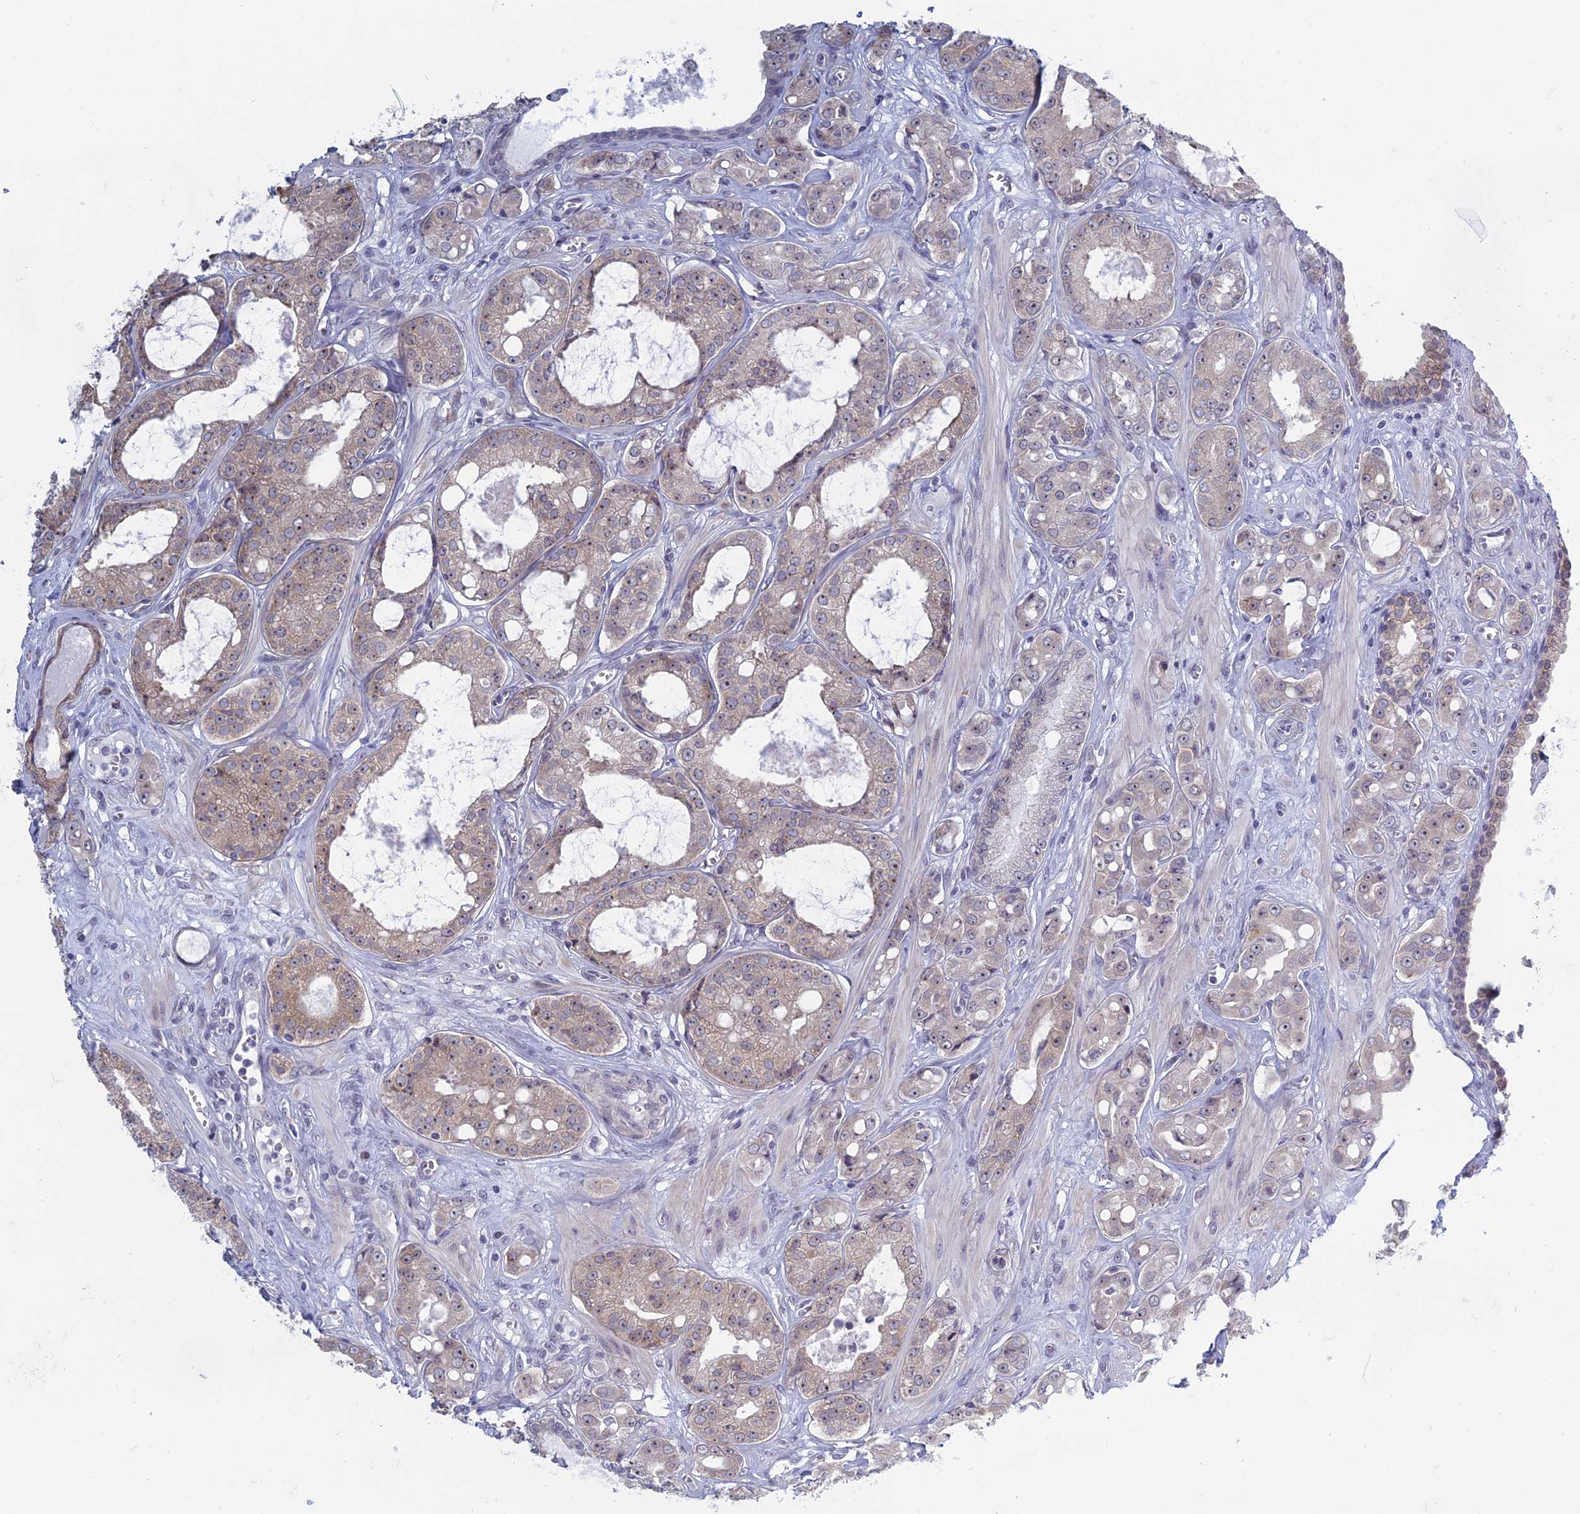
{"staining": {"intensity": "weak", "quantity": "<25%", "location": "cytoplasmic/membranous"}, "tissue": "prostate cancer", "cell_type": "Tumor cells", "image_type": "cancer", "snomed": [{"axis": "morphology", "description": "Adenocarcinoma, High grade"}, {"axis": "topography", "description": "Prostate"}], "caption": "This is an IHC micrograph of human prostate adenocarcinoma (high-grade). There is no expression in tumor cells.", "gene": "RPS19BP1", "patient": {"sex": "male", "age": 74}}